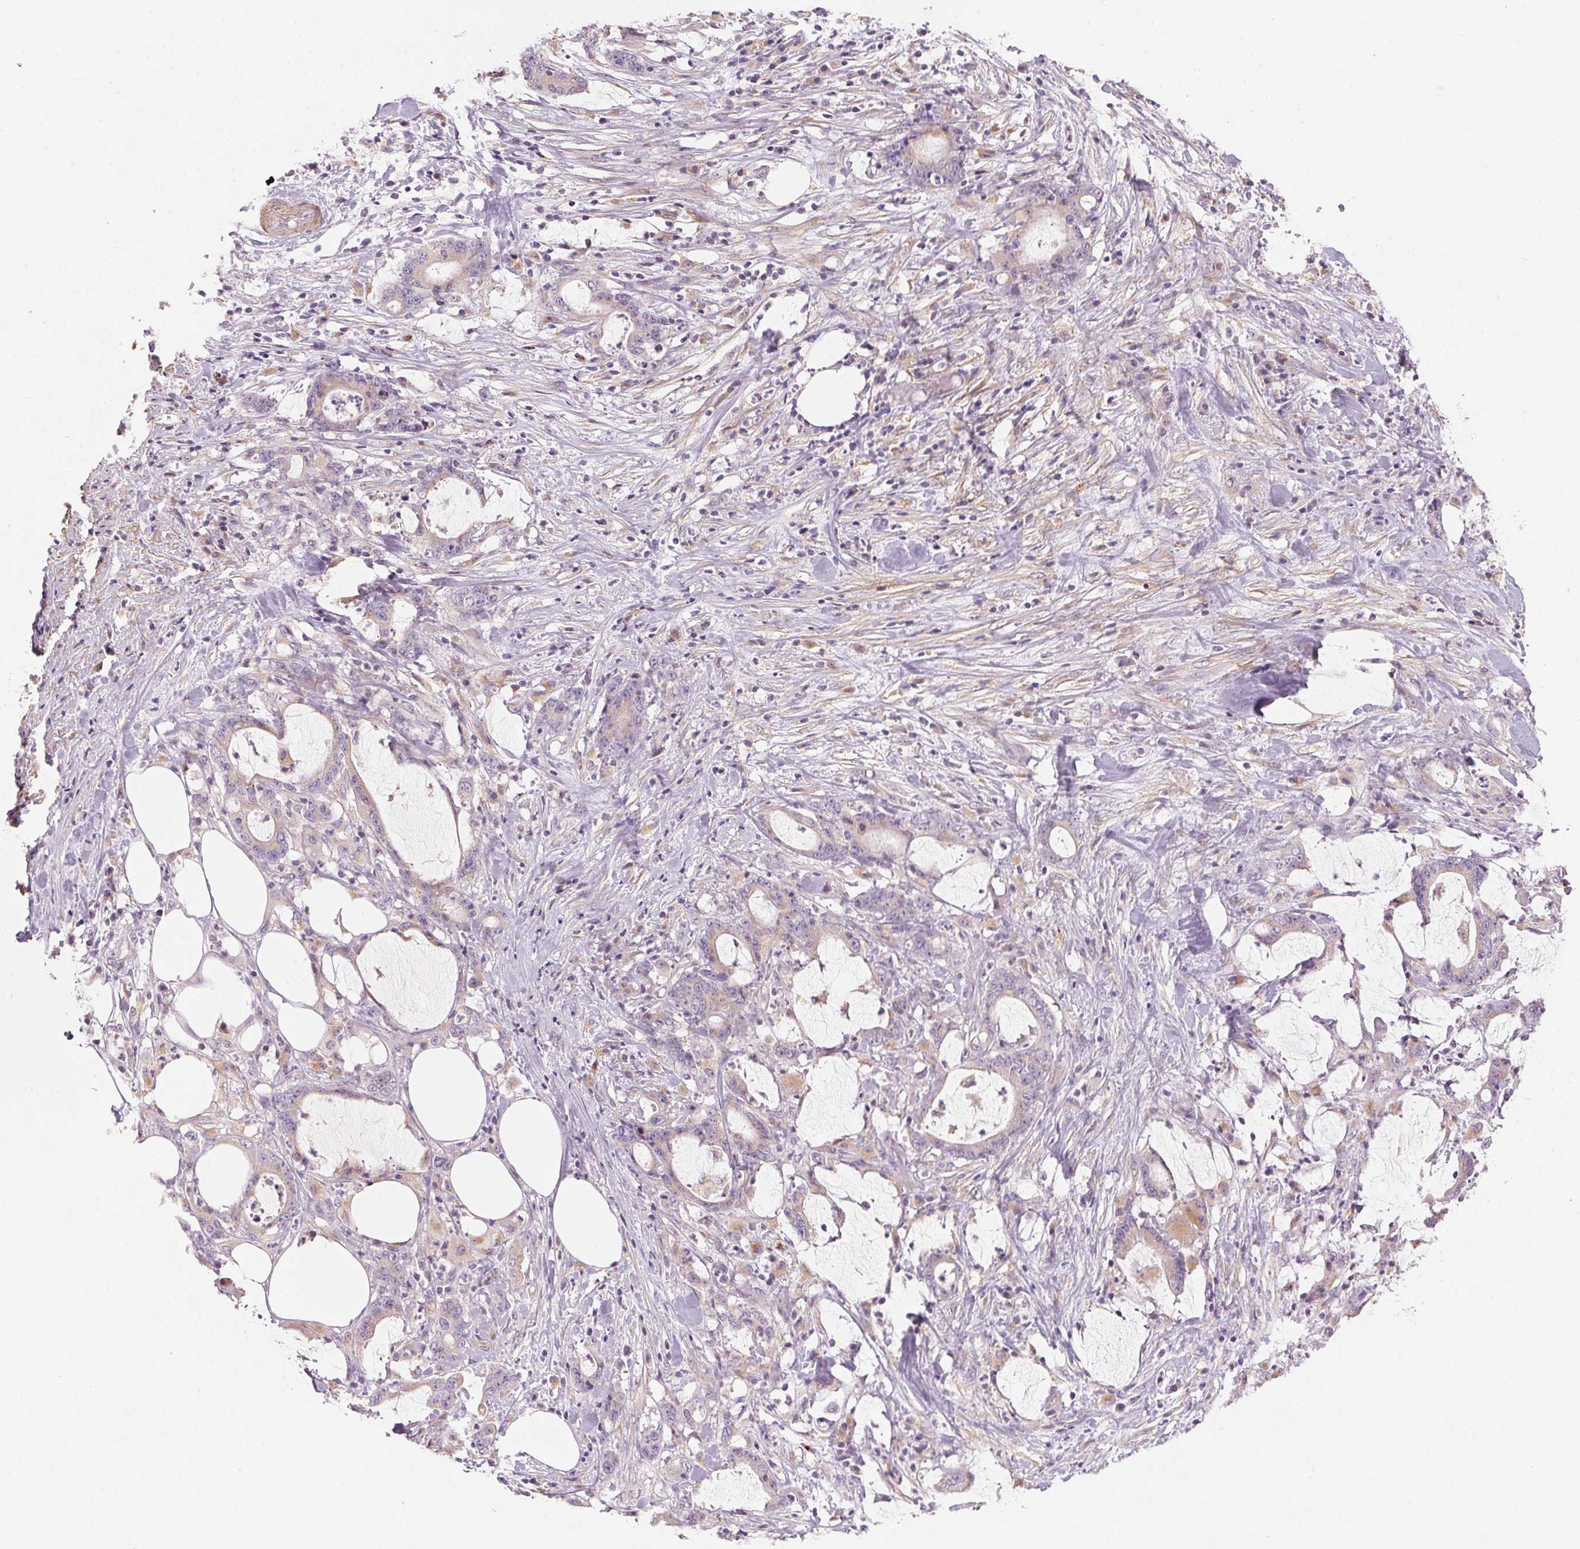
{"staining": {"intensity": "negative", "quantity": "none", "location": "none"}, "tissue": "stomach cancer", "cell_type": "Tumor cells", "image_type": "cancer", "snomed": [{"axis": "morphology", "description": "Adenocarcinoma, NOS"}, {"axis": "topography", "description": "Stomach, upper"}], "caption": "Photomicrograph shows no significant protein staining in tumor cells of stomach cancer.", "gene": "DRAM2", "patient": {"sex": "male", "age": 68}}